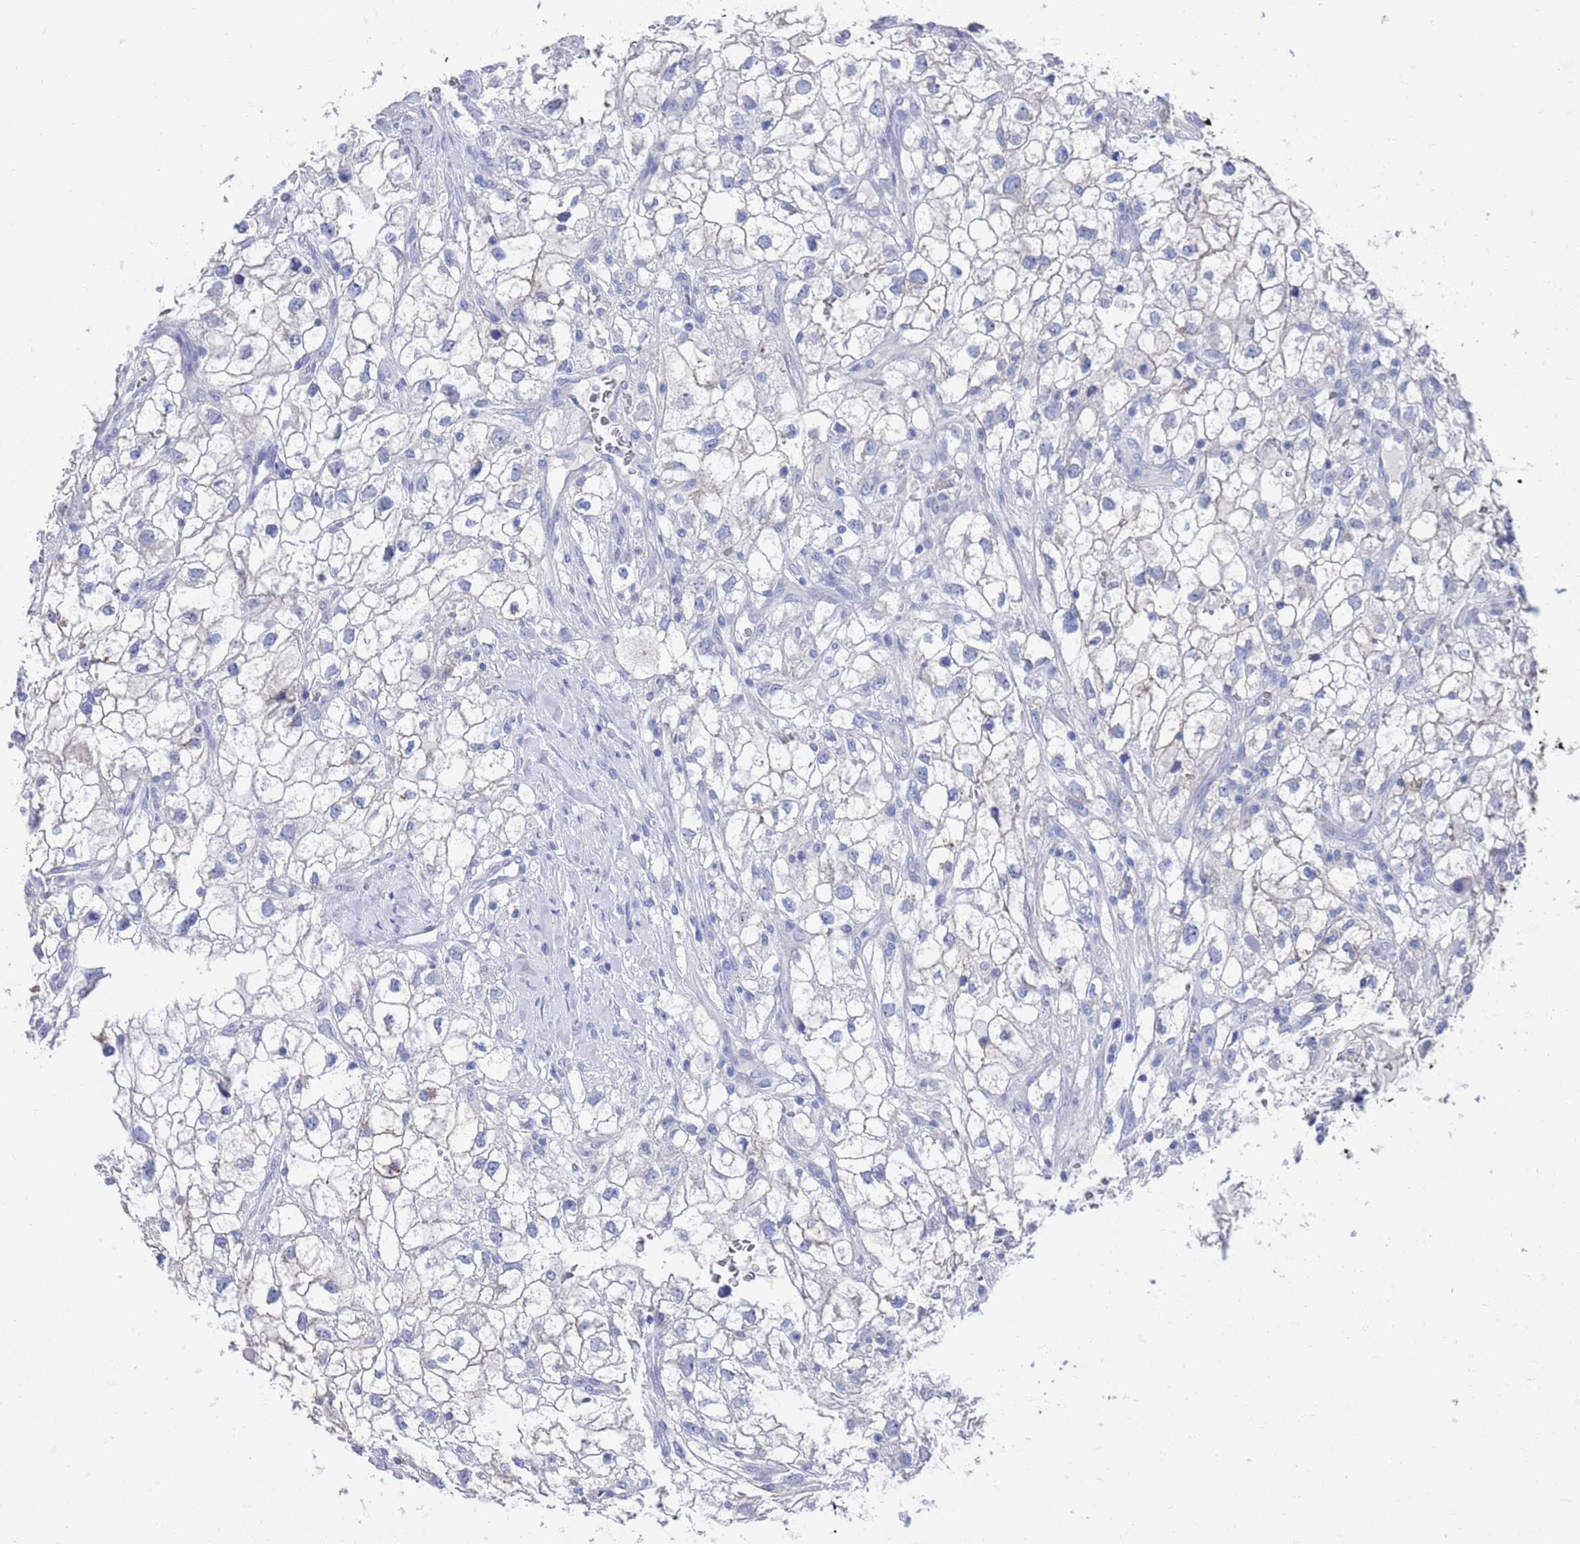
{"staining": {"intensity": "negative", "quantity": "none", "location": "none"}, "tissue": "renal cancer", "cell_type": "Tumor cells", "image_type": "cancer", "snomed": [{"axis": "morphology", "description": "Adenocarcinoma, NOS"}, {"axis": "topography", "description": "Kidney"}], "caption": "High magnification brightfield microscopy of adenocarcinoma (renal) stained with DAB (3,3'-diaminobenzidine) (brown) and counterstained with hematoxylin (blue): tumor cells show no significant staining. (DAB (3,3'-diaminobenzidine) immunohistochemistry visualized using brightfield microscopy, high magnification).", "gene": "MTMR2", "patient": {"sex": "male", "age": 59}}